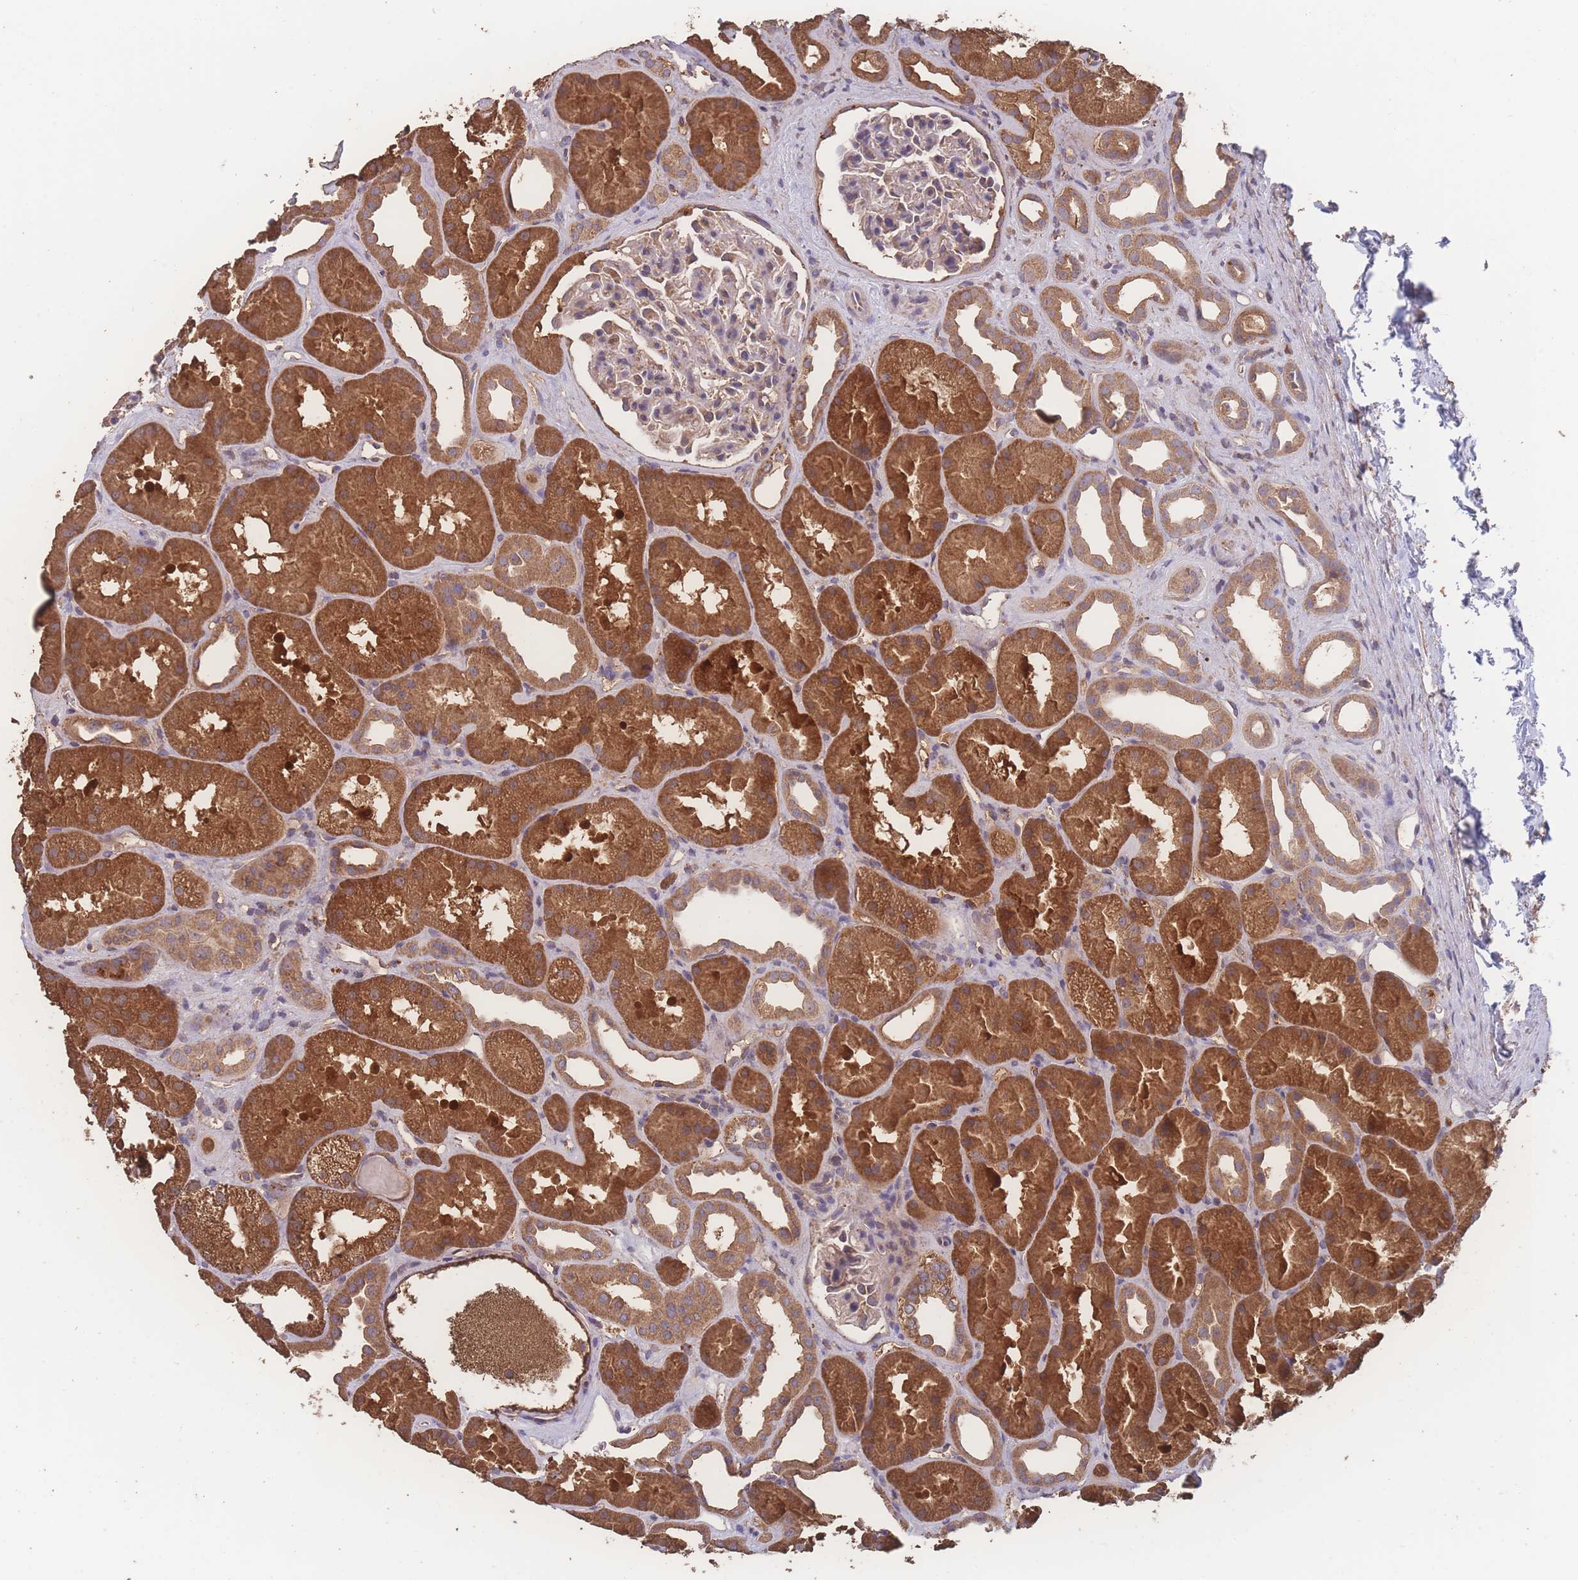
{"staining": {"intensity": "weak", "quantity": "25%-75%", "location": "cytoplasmic/membranous"}, "tissue": "kidney", "cell_type": "Cells in glomeruli", "image_type": "normal", "snomed": [{"axis": "morphology", "description": "Normal tissue, NOS"}, {"axis": "topography", "description": "Kidney"}], "caption": "Immunohistochemical staining of normal kidney displays low levels of weak cytoplasmic/membranous staining in approximately 25%-75% of cells in glomeruli.", "gene": "ATXN10", "patient": {"sex": "male", "age": 61}}